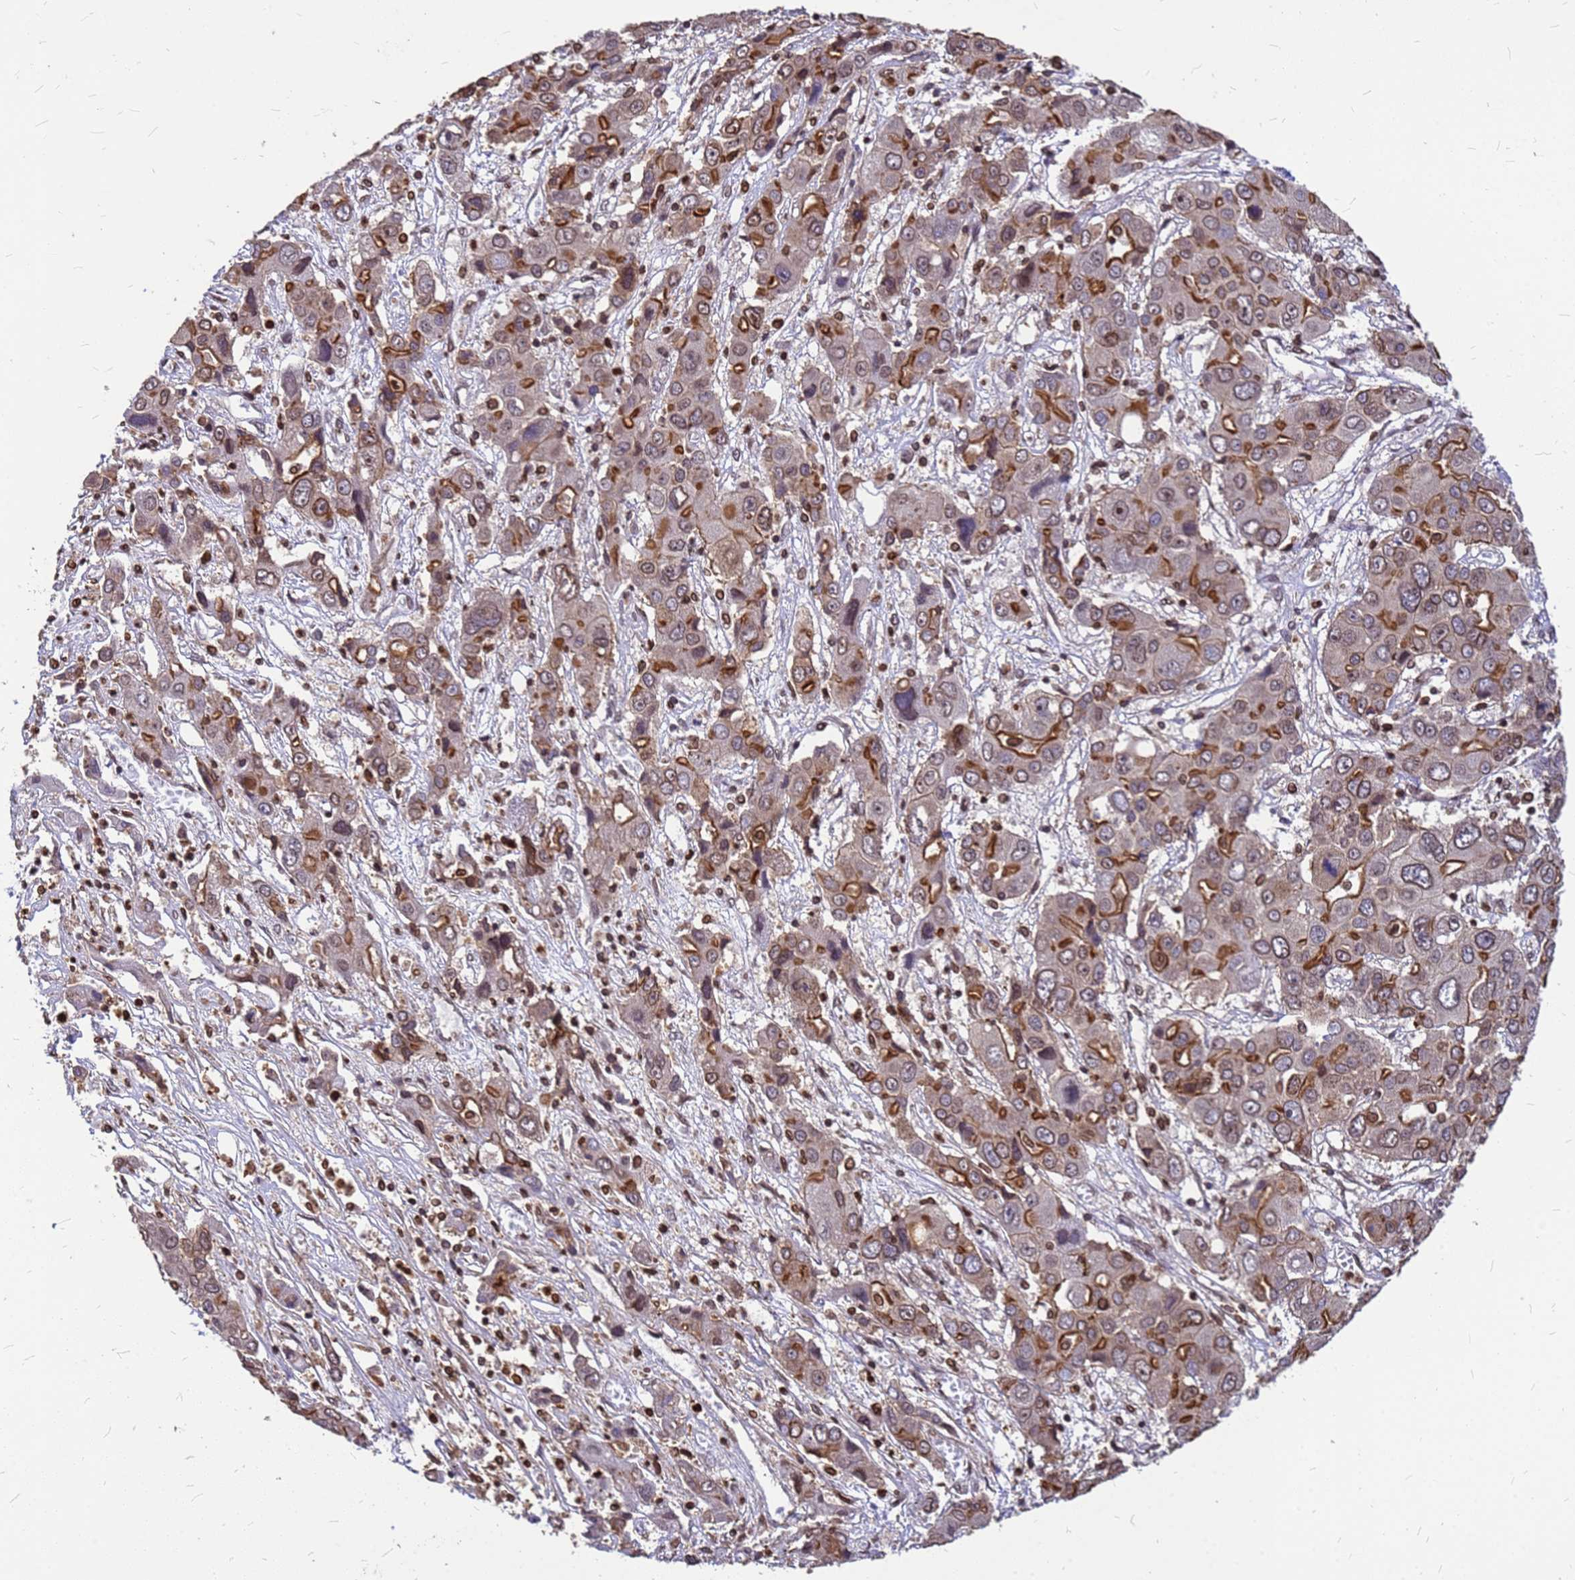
{"staining": {"intensity": "strong", "quantity": "<25%", "location": "cytoplasmic/membranous"}, "tissue": "liver cancer", "cell_type": "Tumor cells", "image_type": "cancer", "snomed": [{"axis": "morphology", "description": "Cholangiocarcinoma"}, {"axis": "topography", "description": "Liver"}], "caption": "Immunohistochemical staining of liver cancer (cholangiocarcinoma) exhibits medium levels of strong cytoplasmic/membranous expression in about <25% of tumor cells. (IHC, brightfield microscopy, high magnification).", "gene": "C1orf35", "patient": {"sex": "male", "age": 67}}